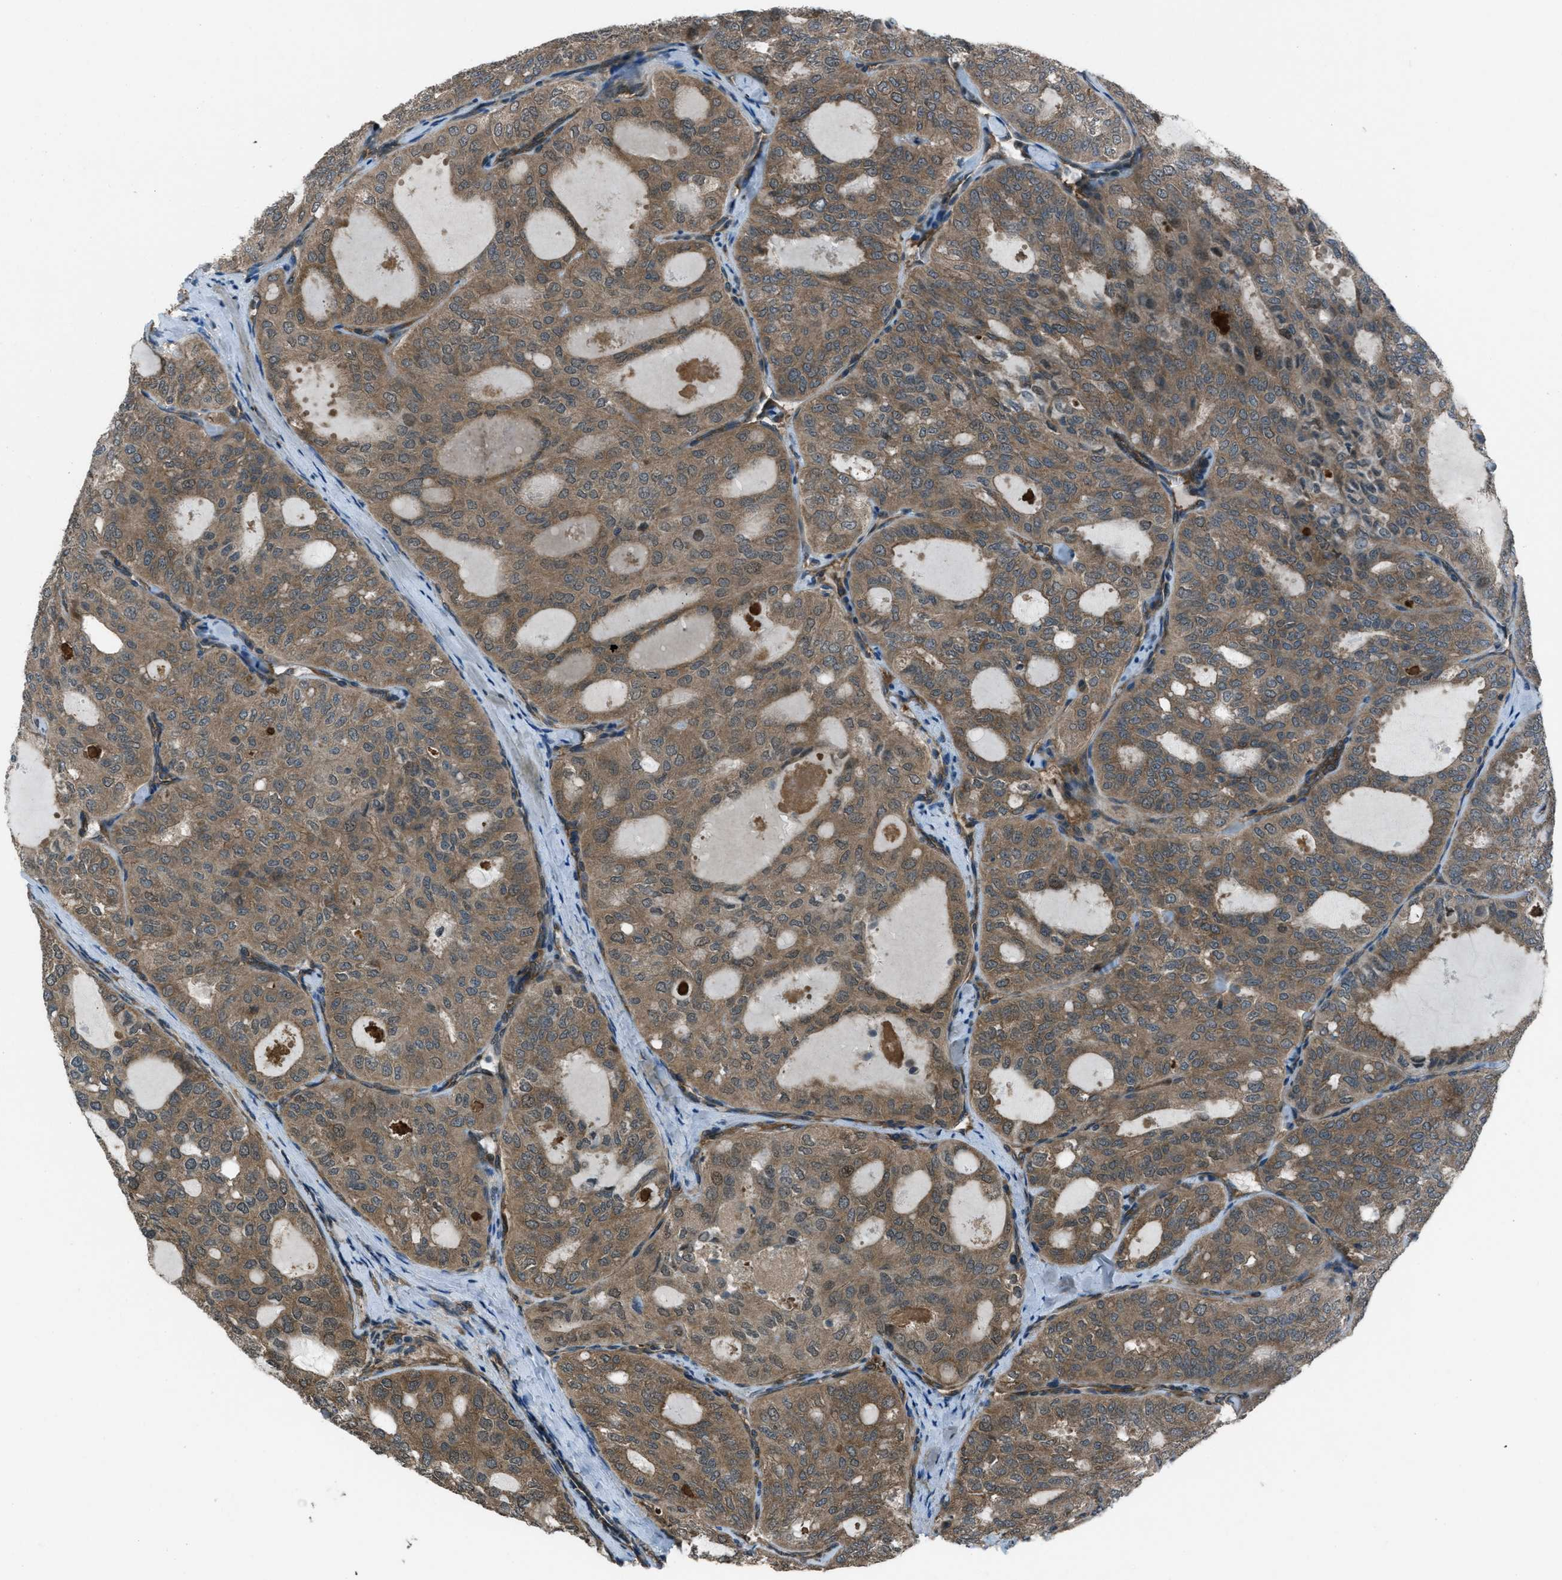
{"staining": {"intensity": "moderate", "quantity": ">75%", "location": "cytoplasmic/membranous"}, "tissue": "thyroid cancer", "cell_type": "Tumor cells", "image_type": "cancer", "snomed": [{"axis": "morphology", "description": "Follicular adenoma carcinoma, NOS"}, {"axis": "topography", "description": "Thyroid gland"}], "caption": "Immunohistochemical staining of thyroid cancer exhibits moderate cytoplasmic/membranous protein expression in approximately >75% of tumor cells.", "gene": "ASAP2", "patient": {"sex": "male", "age": 75}}